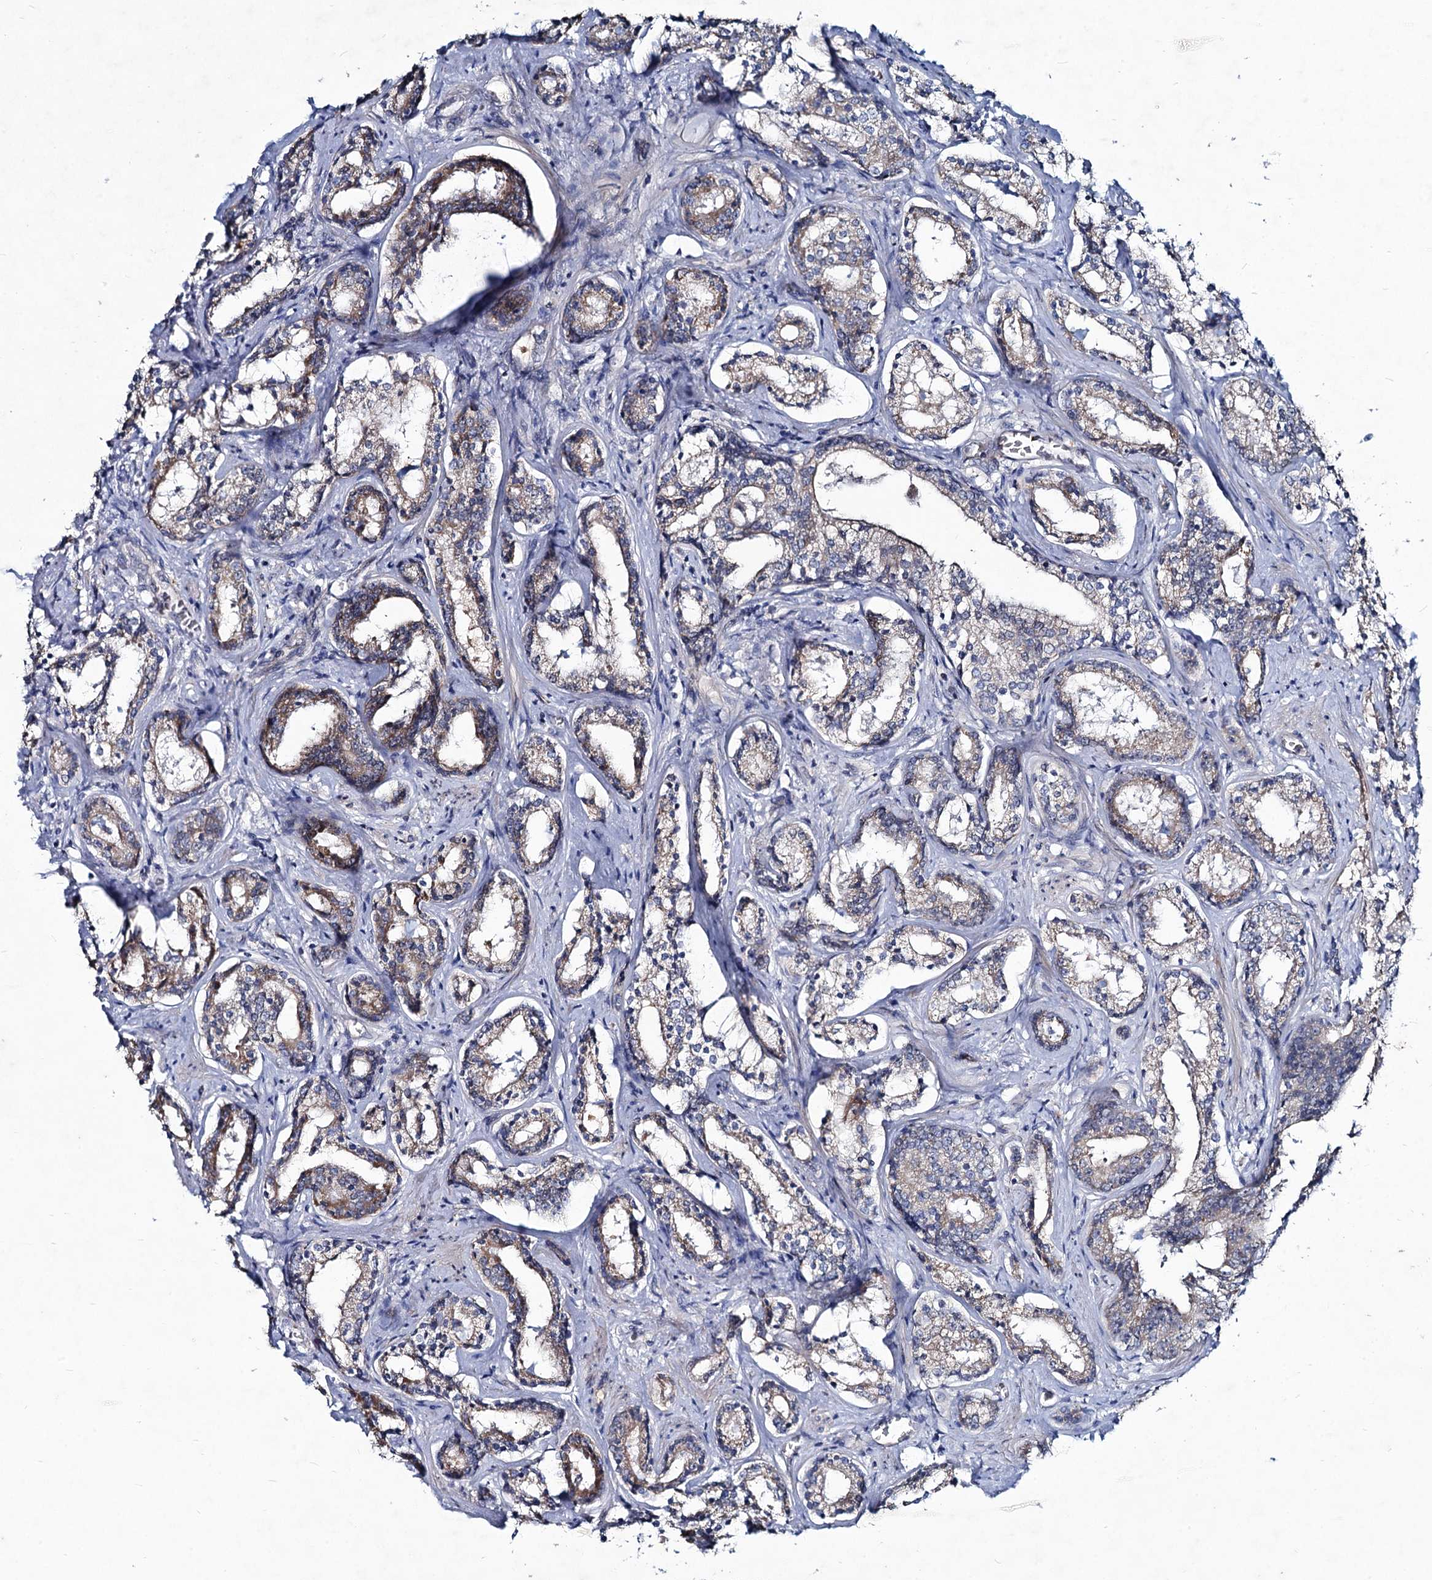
{"staining": {"intensity": "weak", "quantity": ">75%", "location": "cytoplasmic/membranous"}, "tissue": "prostate cancer", "cell_type": "Tumor cells", "image_type": "cancer", "snomed": [{"axis": "morphology", "description": "Adenocarcinoma, High grade"}, {"axis": "topography", "description": "Prostate"}], "caption": "Immunohistochemistry photomicrograph of neoplastic tissue: high-grade adenocarcinoma (prostate) stained using IHC demonstrates low levels of weak protein expression localized specifically in the cytoplasmic/membranous of tumor cells, appearing as a cytoplasmic/membranous brown color.", "gene": "RNF6", "patient": {"sex": "male", "age": 58}}